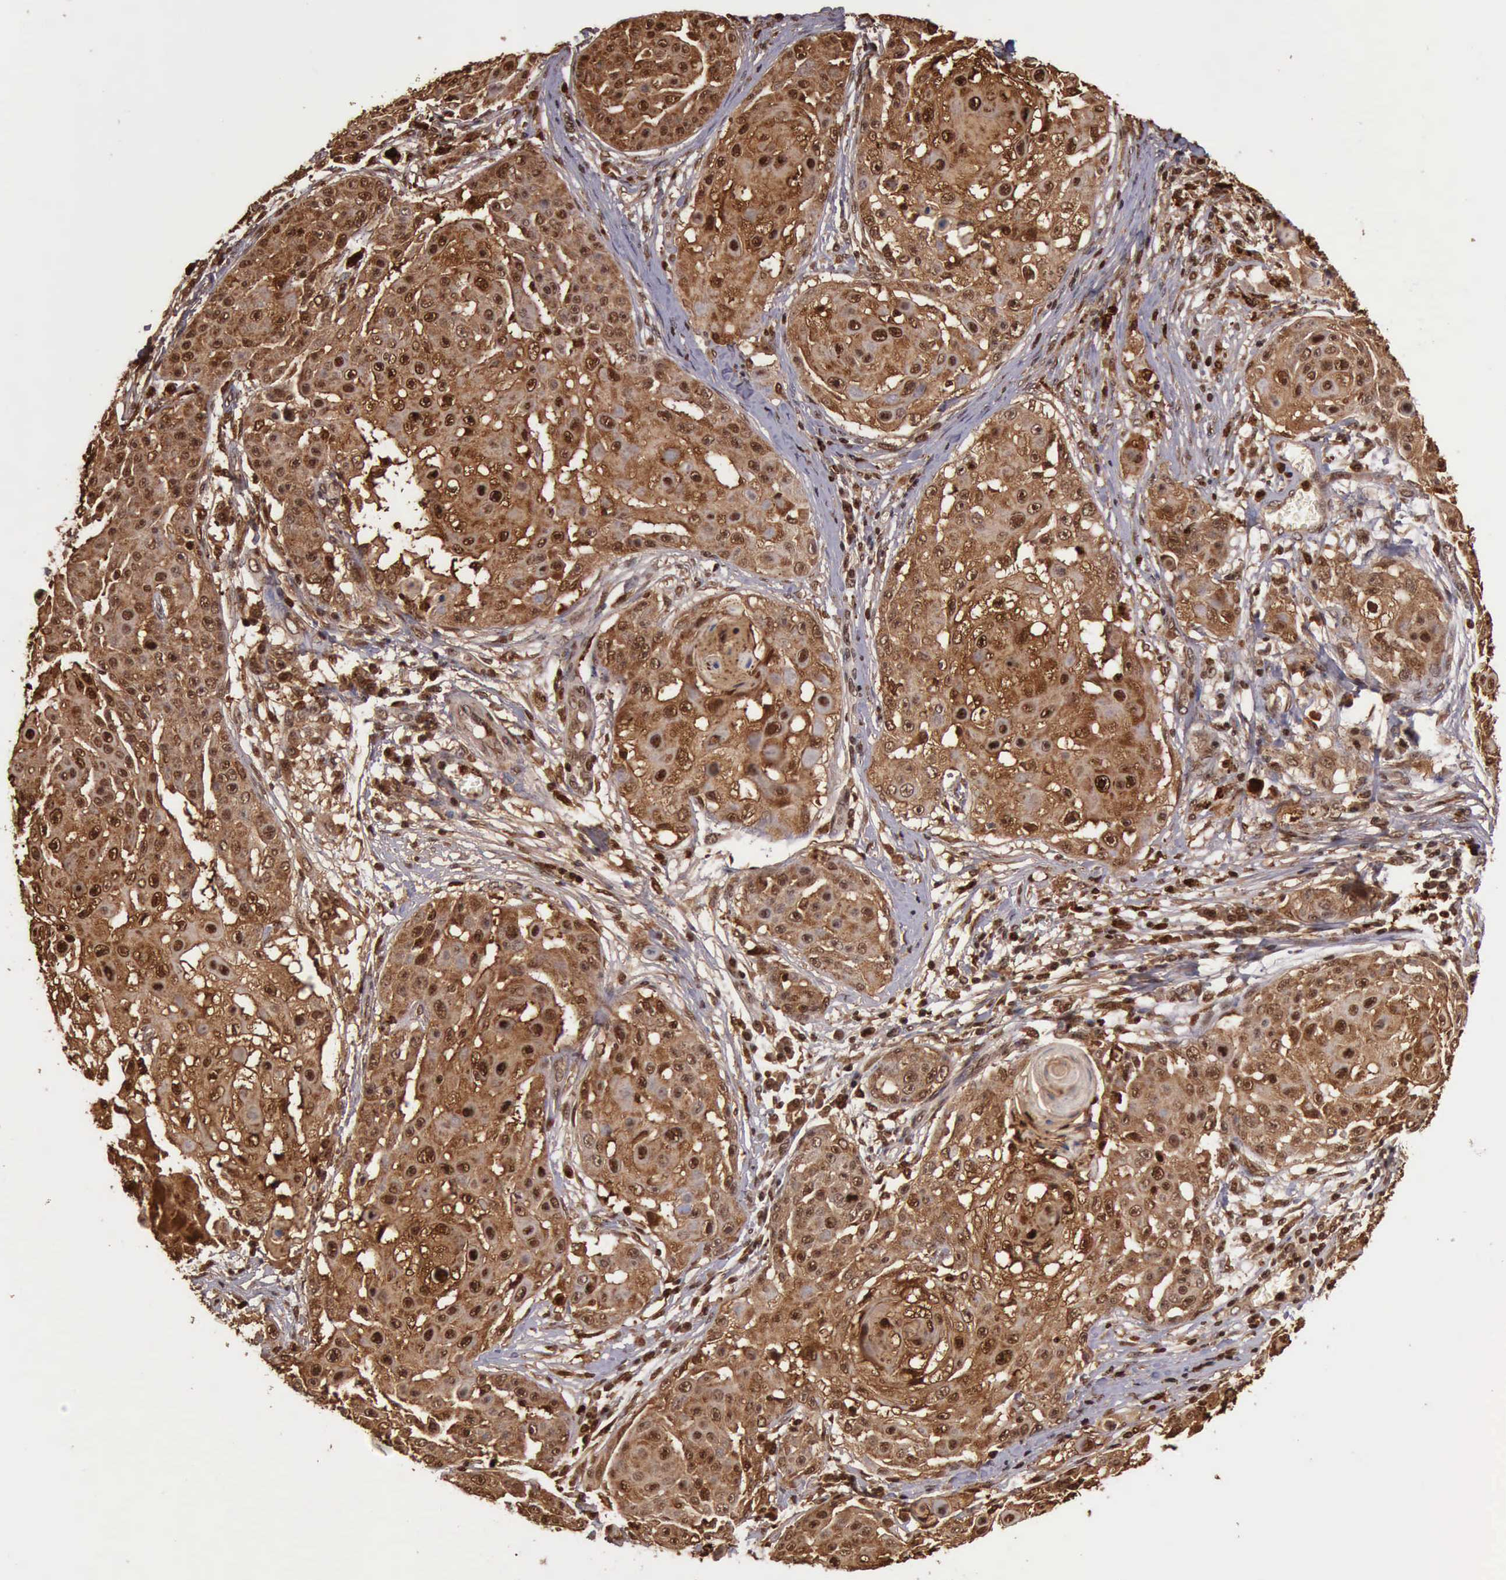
{"staining": {"intensity": "strong", "quantity": ">75%", "location": "cytoplasmic/membranous,nuclear"}, "tissue": "skin cancer", "cell_type": "Tumor cells", "image_type": "cancer", "snomed": [{"axis": "morphology", "description": "Squamous cell carcinoma, NOS"}, {"axis": "topography", "description": "Skin"}], "caption": "Immunohistochemical staining of human skin cancer (squamous cell carcinoma) exhibits strong cytoplasmic/membranous and nuclear protein staining in approximately >75% of tumor cells.", "gene": "CSTA", "patient": {"sex": "female", "age": 57}}